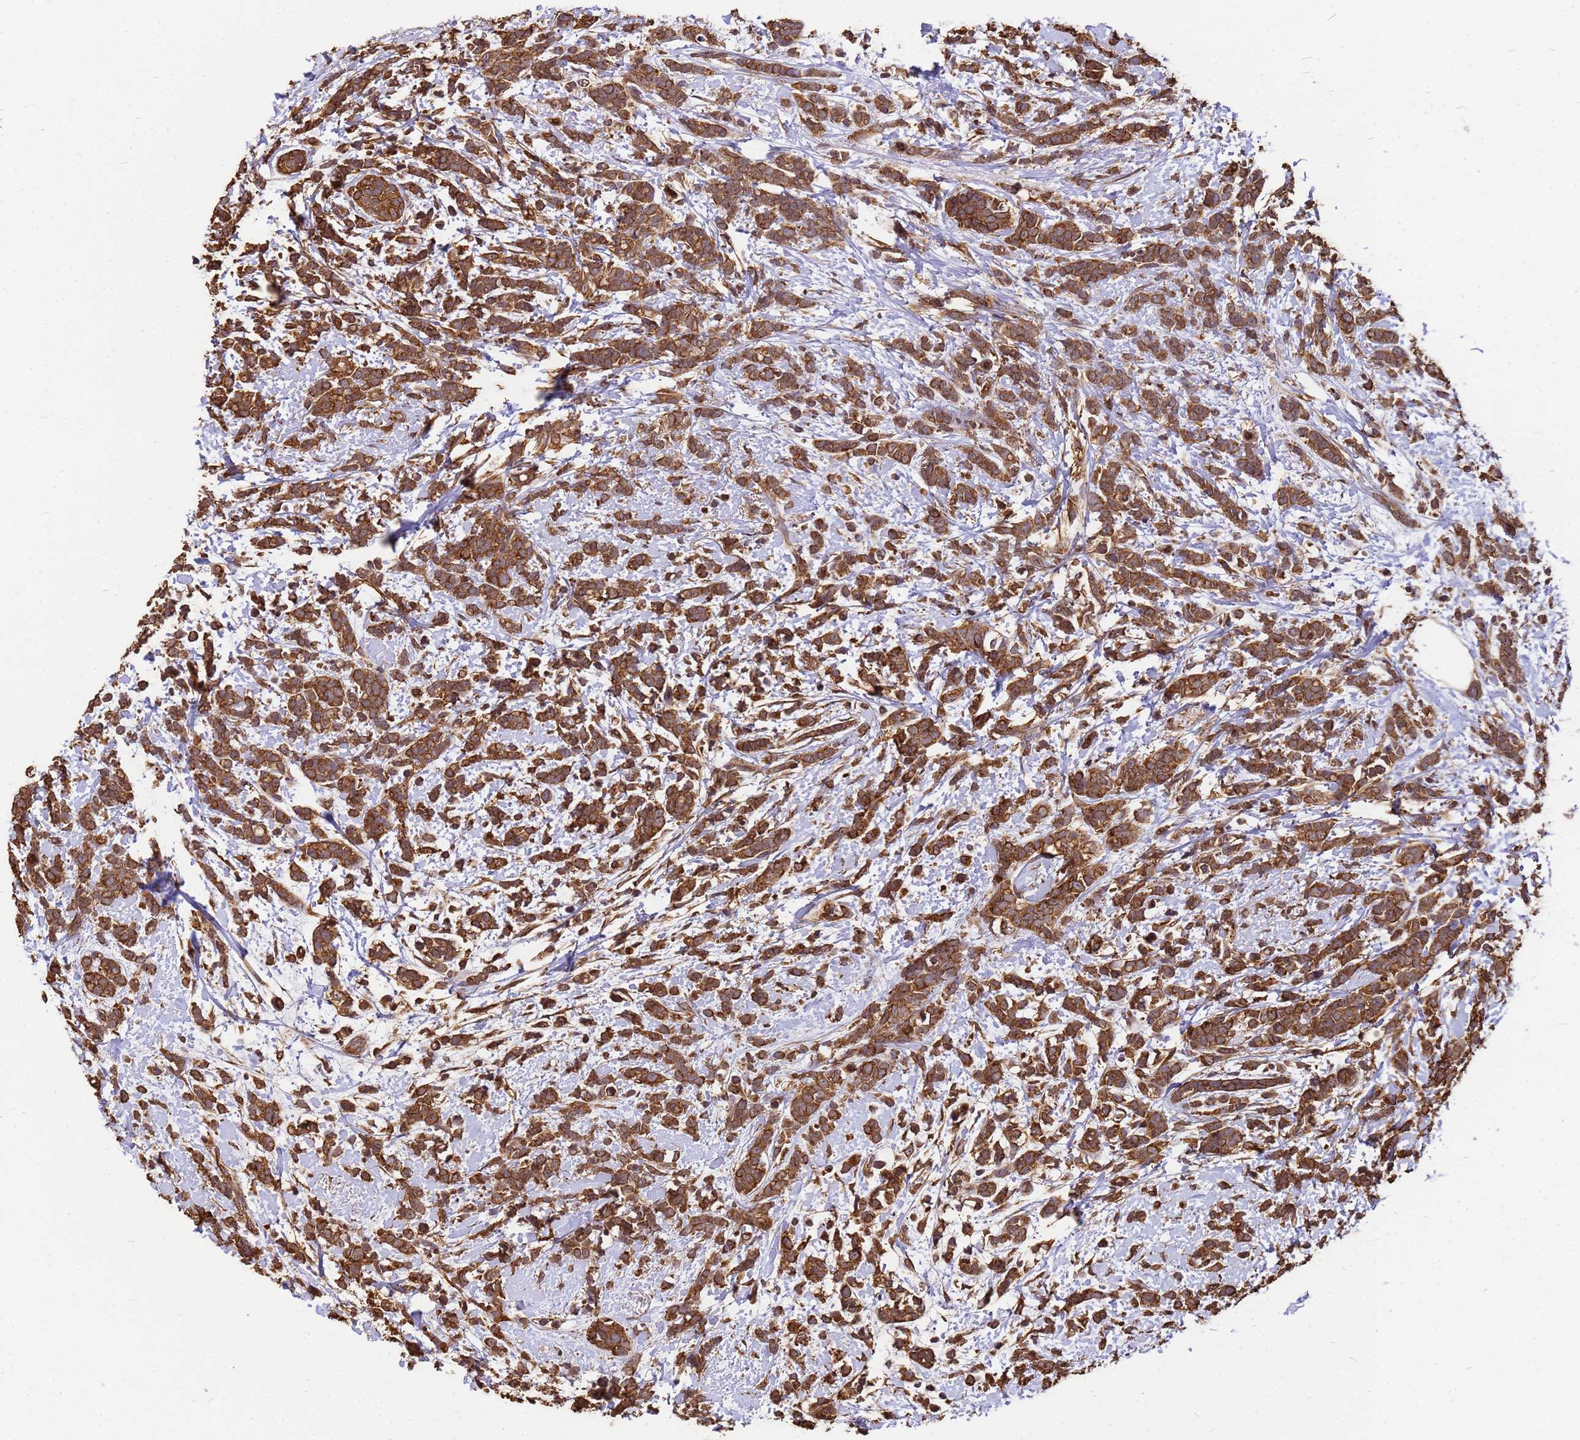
{"staining": {"intensity": "strong", "quantity": ">75%", "location": "cytoplasmic/membranous"}, "tissue": "breast cancer", "cell_type": "Tumor cells", "image_type": "cancer", "snomed": [{"axis": "morphology", "description": "Lobular carcinoma"}, {"axis": "topography", "description": "Breast"}], "caption": "Immunohistochemistry (IHC) (DAB (3,3'-diaminobenzidine)) staining of human breast cancer shows strong cytoplasmic/membranous protein expression in approximately >75% of tumor cells. (IHC, brightfield microscopy, high magnification).", "gene": "ZNF618", "patient": {"sex": "female", "age": 58}}